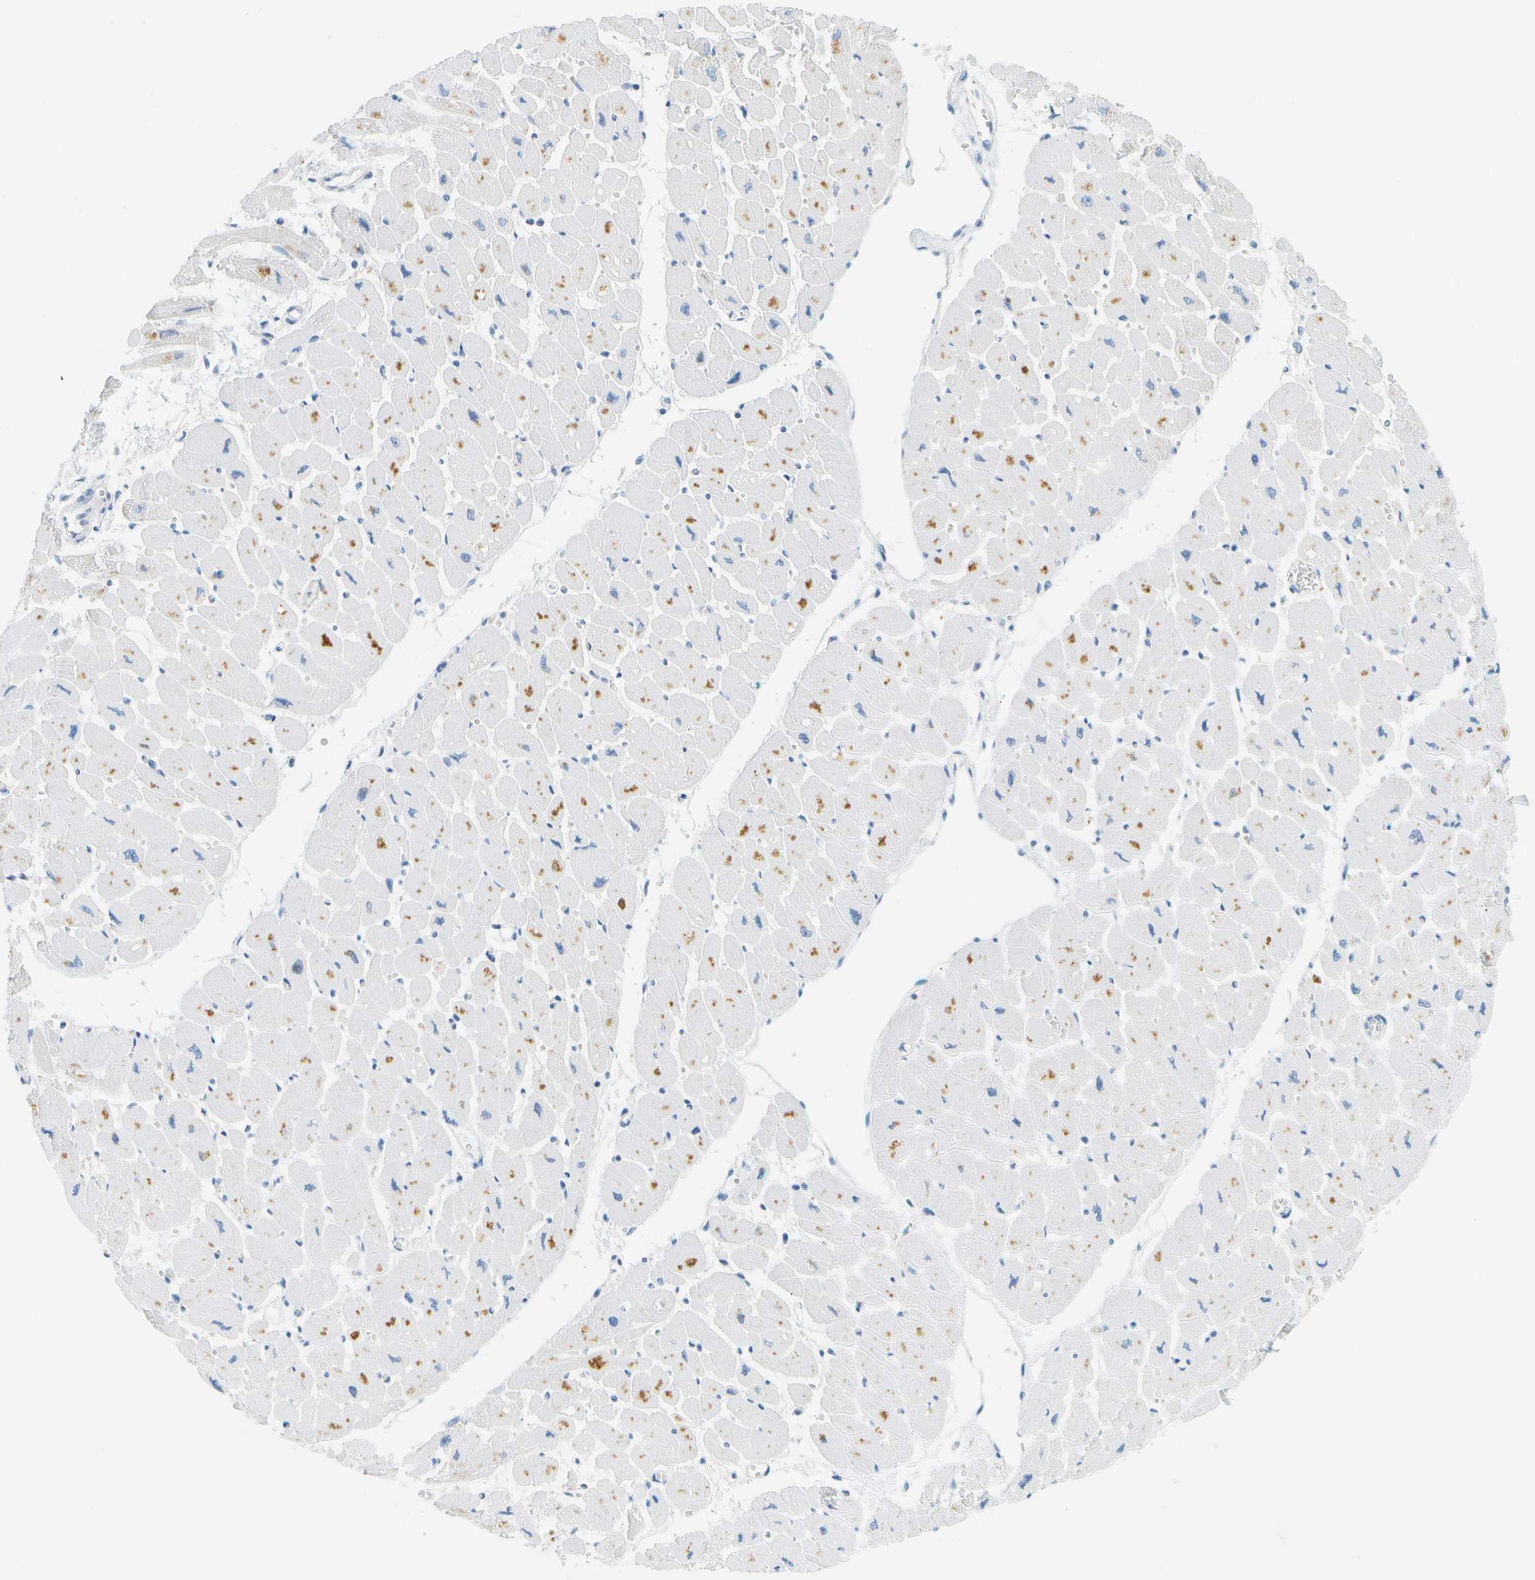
{"staining": {"intensity": "moderate", "quantity": "<25%", "location": "cytoplasmic/membranous"}, "tissue": "heart muscle", "cell_type": "Cardiomyocytes", "image_type": "normal", "snomed": [{"axis": "morphology", "description": "Normal tissue, NOS"}, {"axis": "topography", "description": "Heart"}], "caption": "An image of human heart muscle stained for a protein shows moderate cytoplasmic/membranous brown staining in cardiomyocytes.", "gene": "SMYD5", "patient": {"sex": "female", "age": 54}}